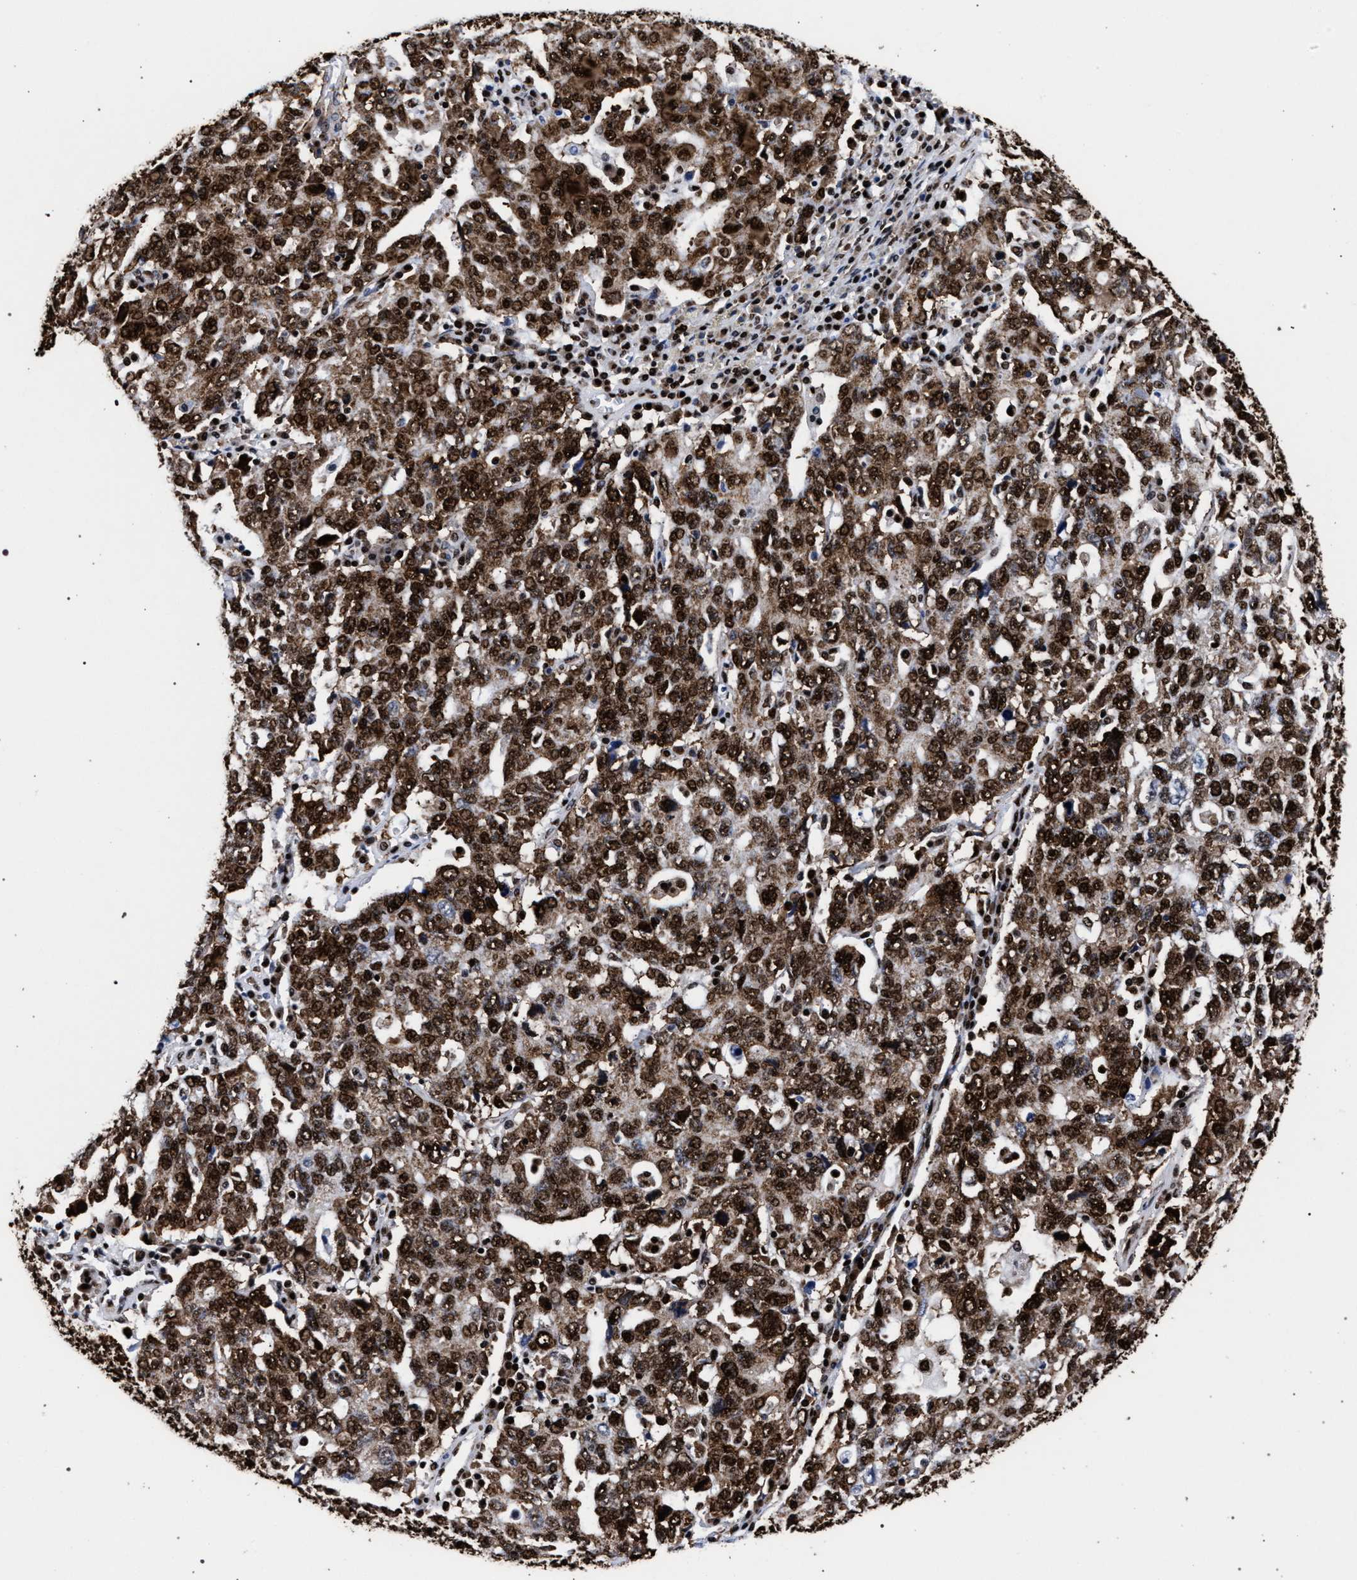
{"staining": {"intensity": "strong", "quantity": ">75%", "location": "cytoplasmic/membranous,nuclear"}, "tissue": "ovarian cancer", "cell_type": "Tumor cells", "image_type": "cancer", "snomed": [{"axis": "morphology", "description": "Carcinoma, endometroid"}, {"axis": "topography", "description": "Ovary"}], "caption": "DAB immunohistochemical staining of endometroid carcinoma (ovarian) displays strong cytoplasmic/membranous and nuclear protein positivity in about >75% of tumor cells.", "gene": "HNRNPA1", "patient": {"sex": "female", "age": 62}}